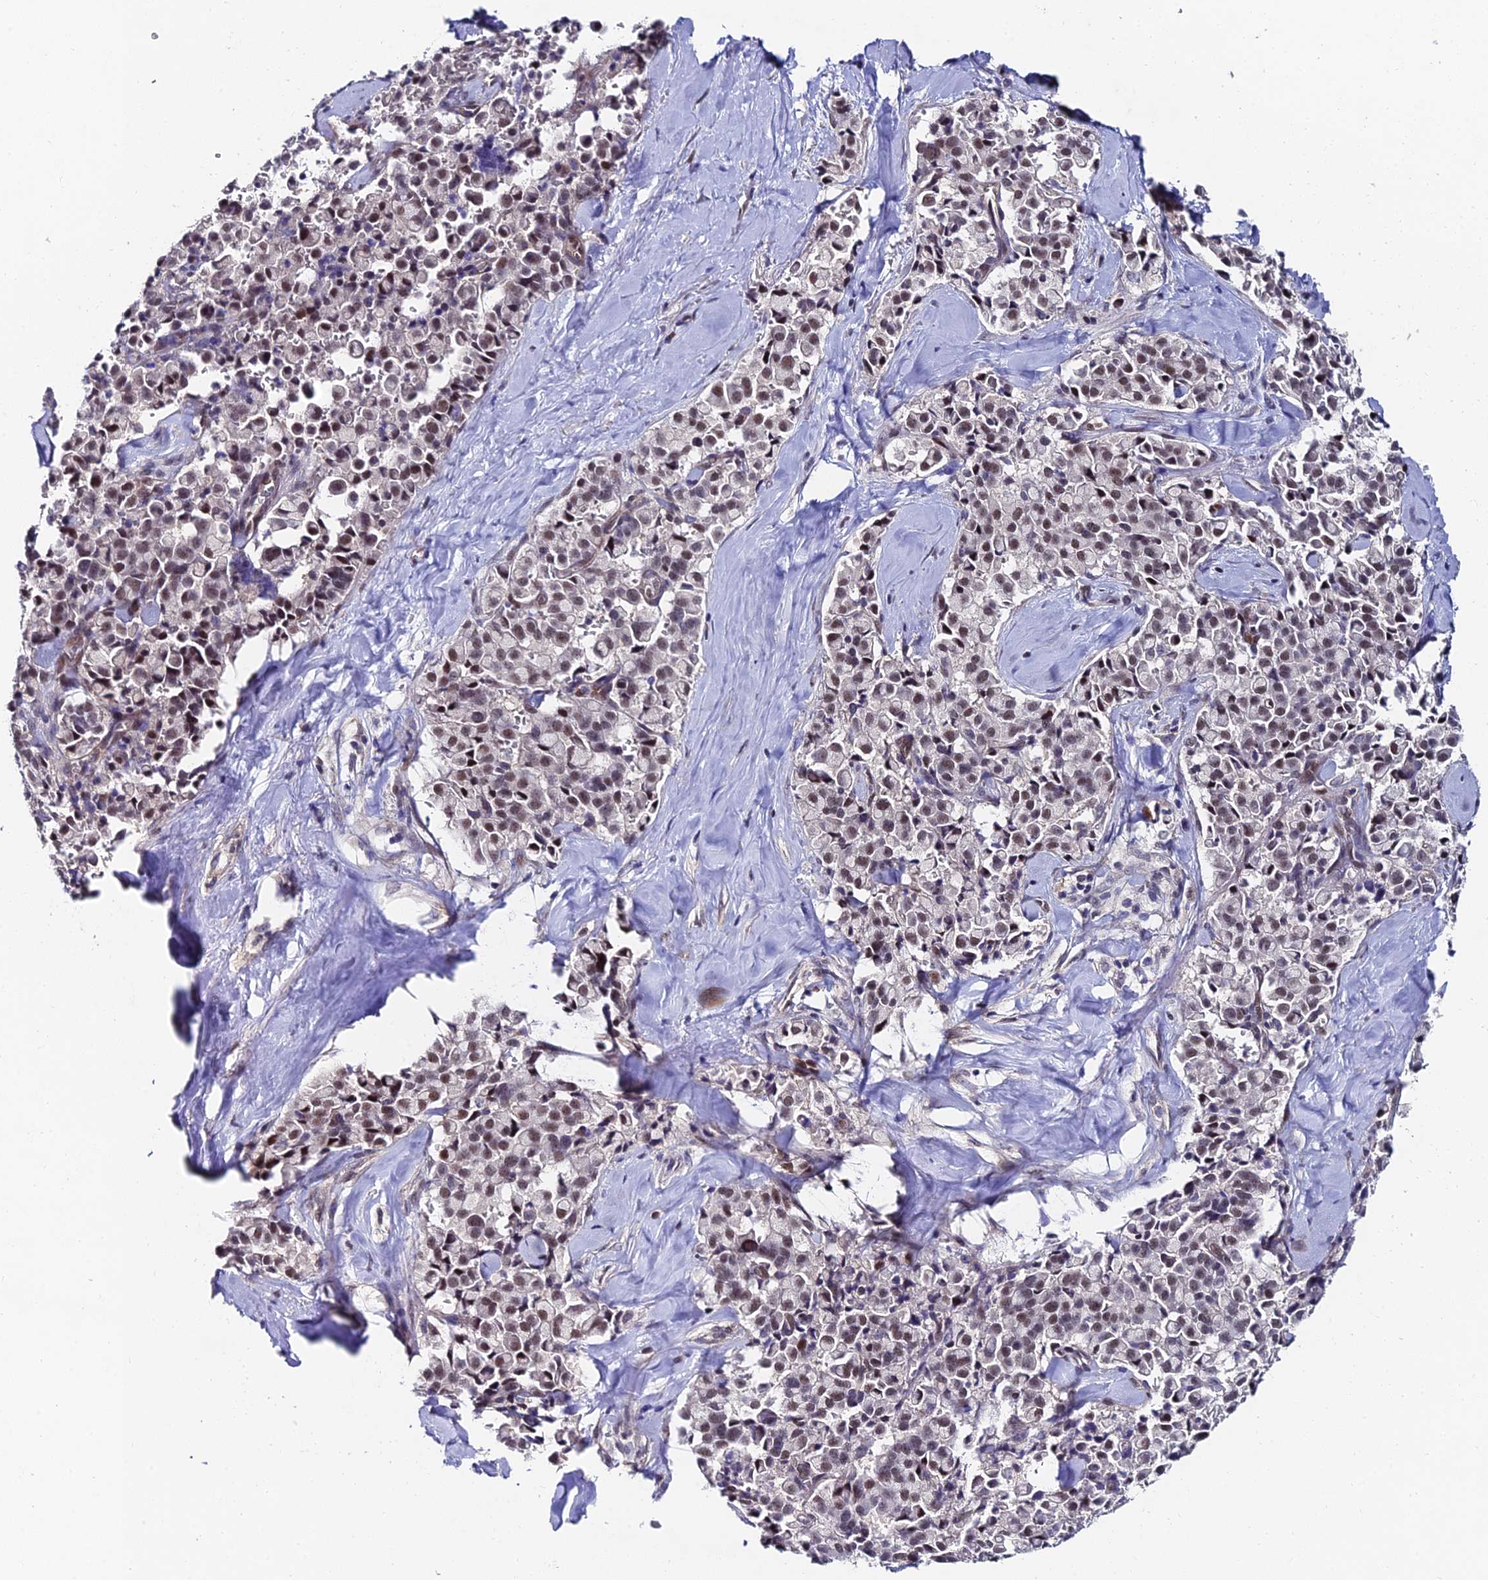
{"staining": {"intensity": "weak", "quantity": ">75%", "location": "nuclear"}, "tissue": "pancreatic cancer", "cell_type": "Tumor cells", "image_type": "cancer", "snomed": [{"axis": "morphology", "description": "Adenocarcinoma, NOS"}, {"axis": "topography", "description": "Pancreas"}], "caption": "The photomicrograph exhibits immunohistochemical staining of pancreatic adenocarcinoma. There is weak nuclear expression is present in about >75% of tumor cells. (DAB (3,3'-diaminobenzidine) = brown stain, brightfield microscopy at high magnification).", "gene": "TRIM24", "patient": {"sex": "male", "age": 65}}